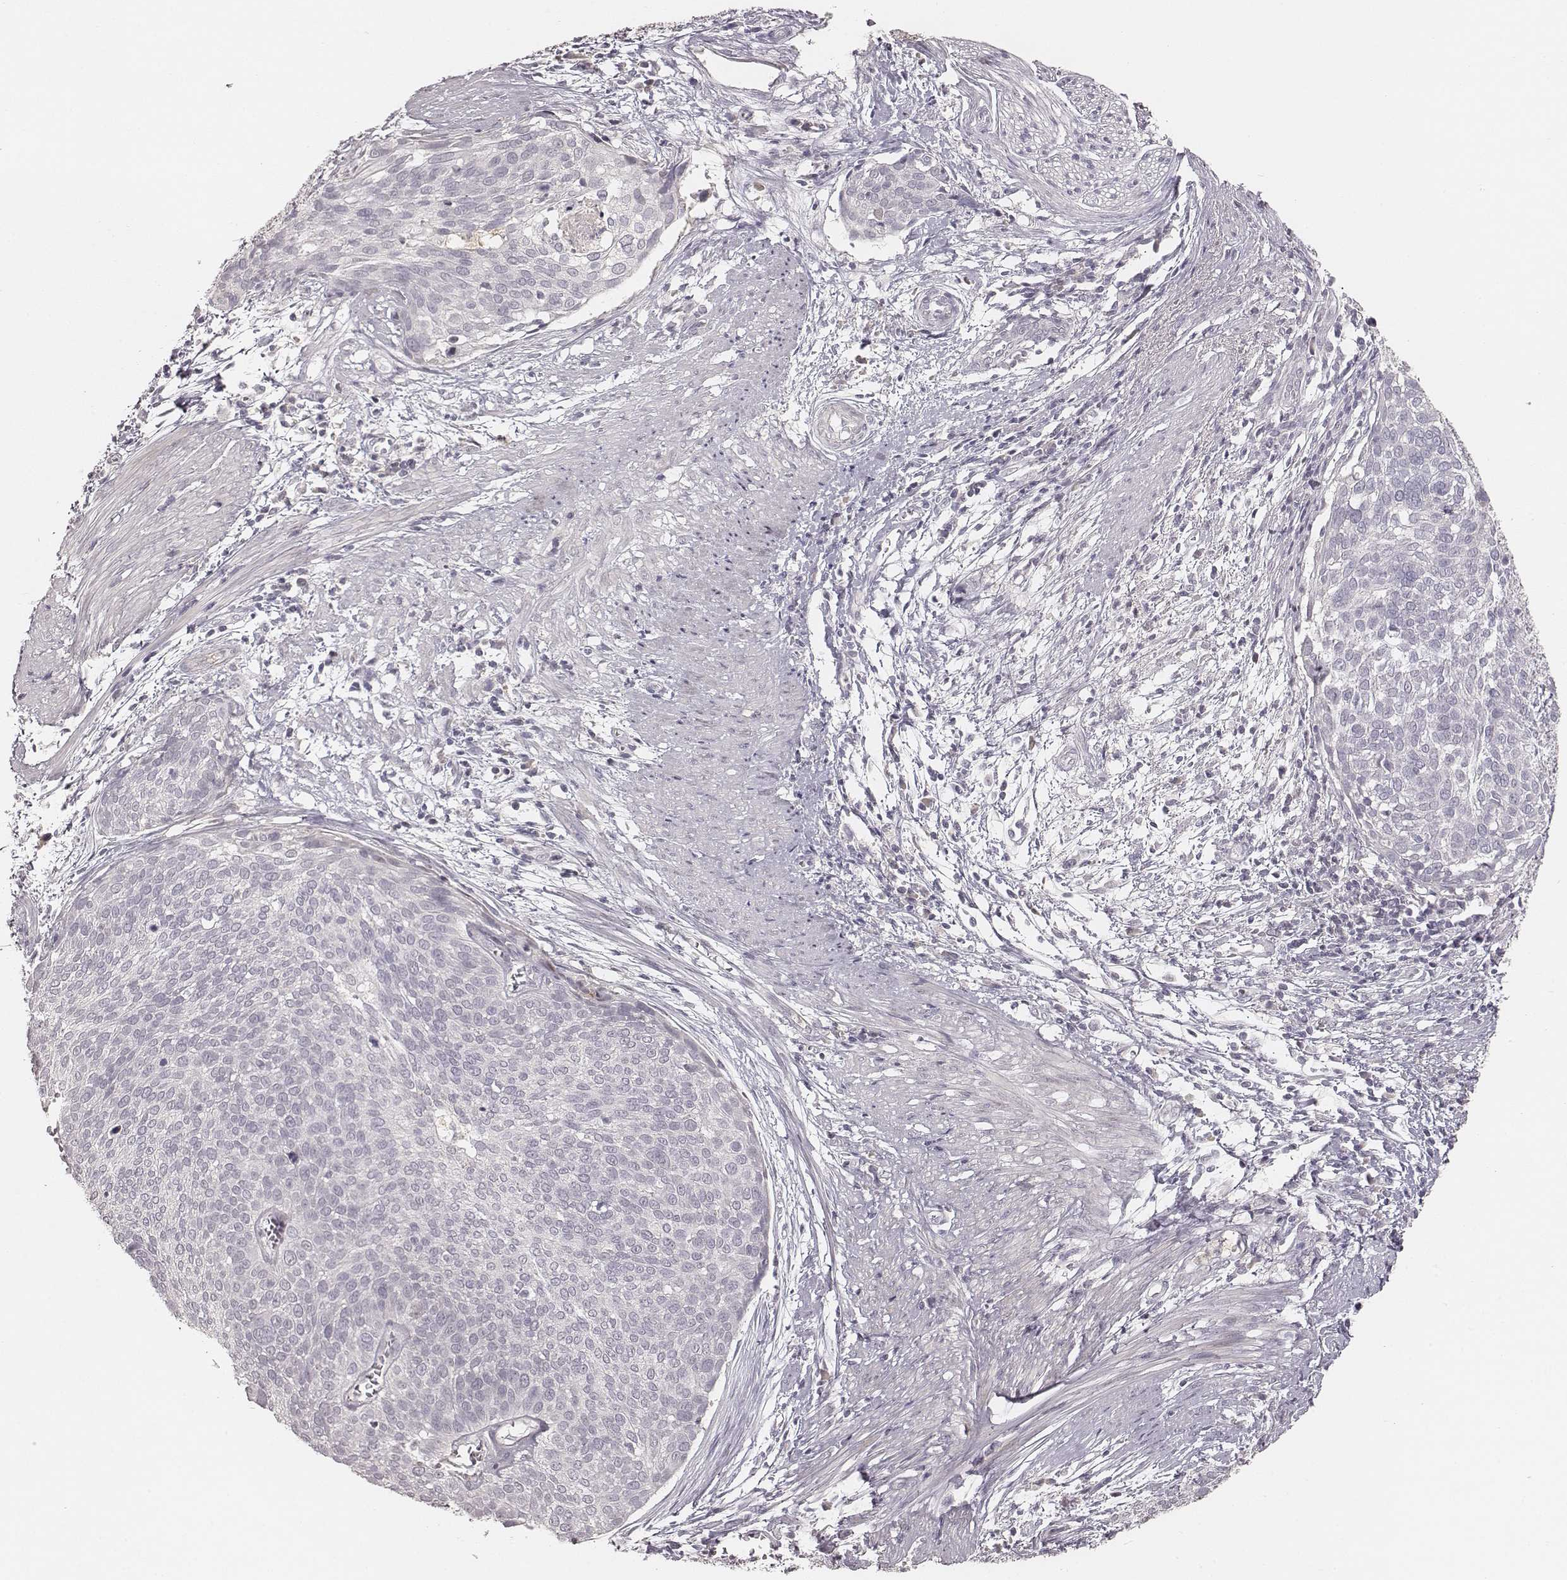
{"staining": {"intensity": "negative", "quantity": "none", "location": "none"}, "tissue": "cervical cancer", "cell_type": "Tumor cells", "image_type": "cancer", "snomed": [{"axis": "morphology", "description": "Squamous cell carcinoma, NOS"}, {"axis": "topography", "description": "Cervix"}], "caption": "Tumor cells are negative for brown protein staining in cervical cancer.", "gene": "MADCAM1", "patient": {"sex": "female", "age": 39}}